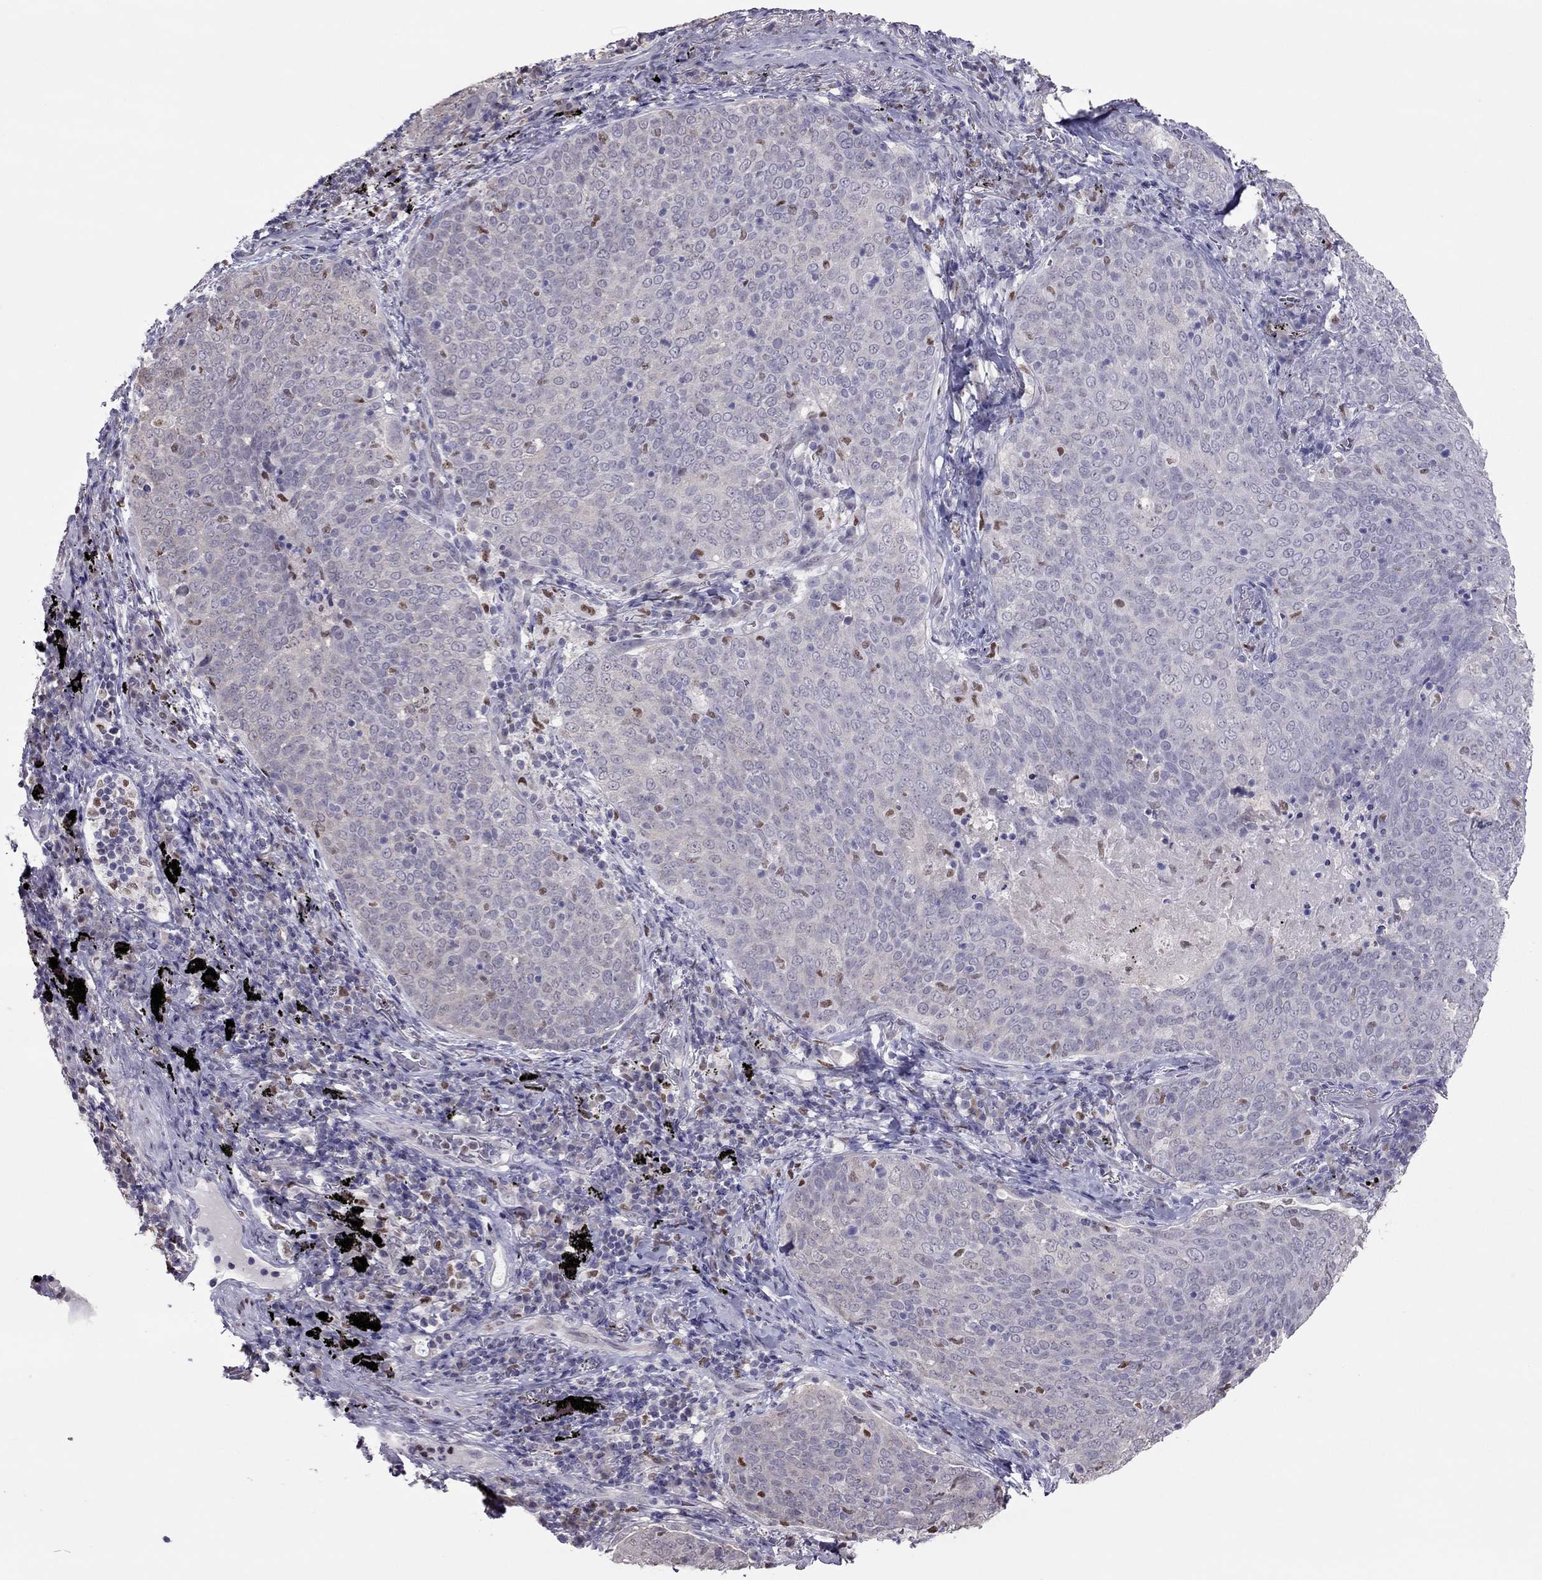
{"staining": {"intensity": "negative", "quantity": "none", "location": "none"}, "tissue": "lung cancer", "cell_type": "Tumor cells", "image_type": "cancer", "snomed": [{"axis": "morphology", "description": "Squamous cell carcinoma, NOS"}, {"axis": "topography", "description": "Lung"}], "caption": "IHC micrograph of neoplastic tissue: lung cancer stained with DAB (3,3'-diaminobenzidine) demonstrates no significant protein positivity in tumor cells.", "gene": "SPINT3", "patient": {"sex": "male", "age": 82}}